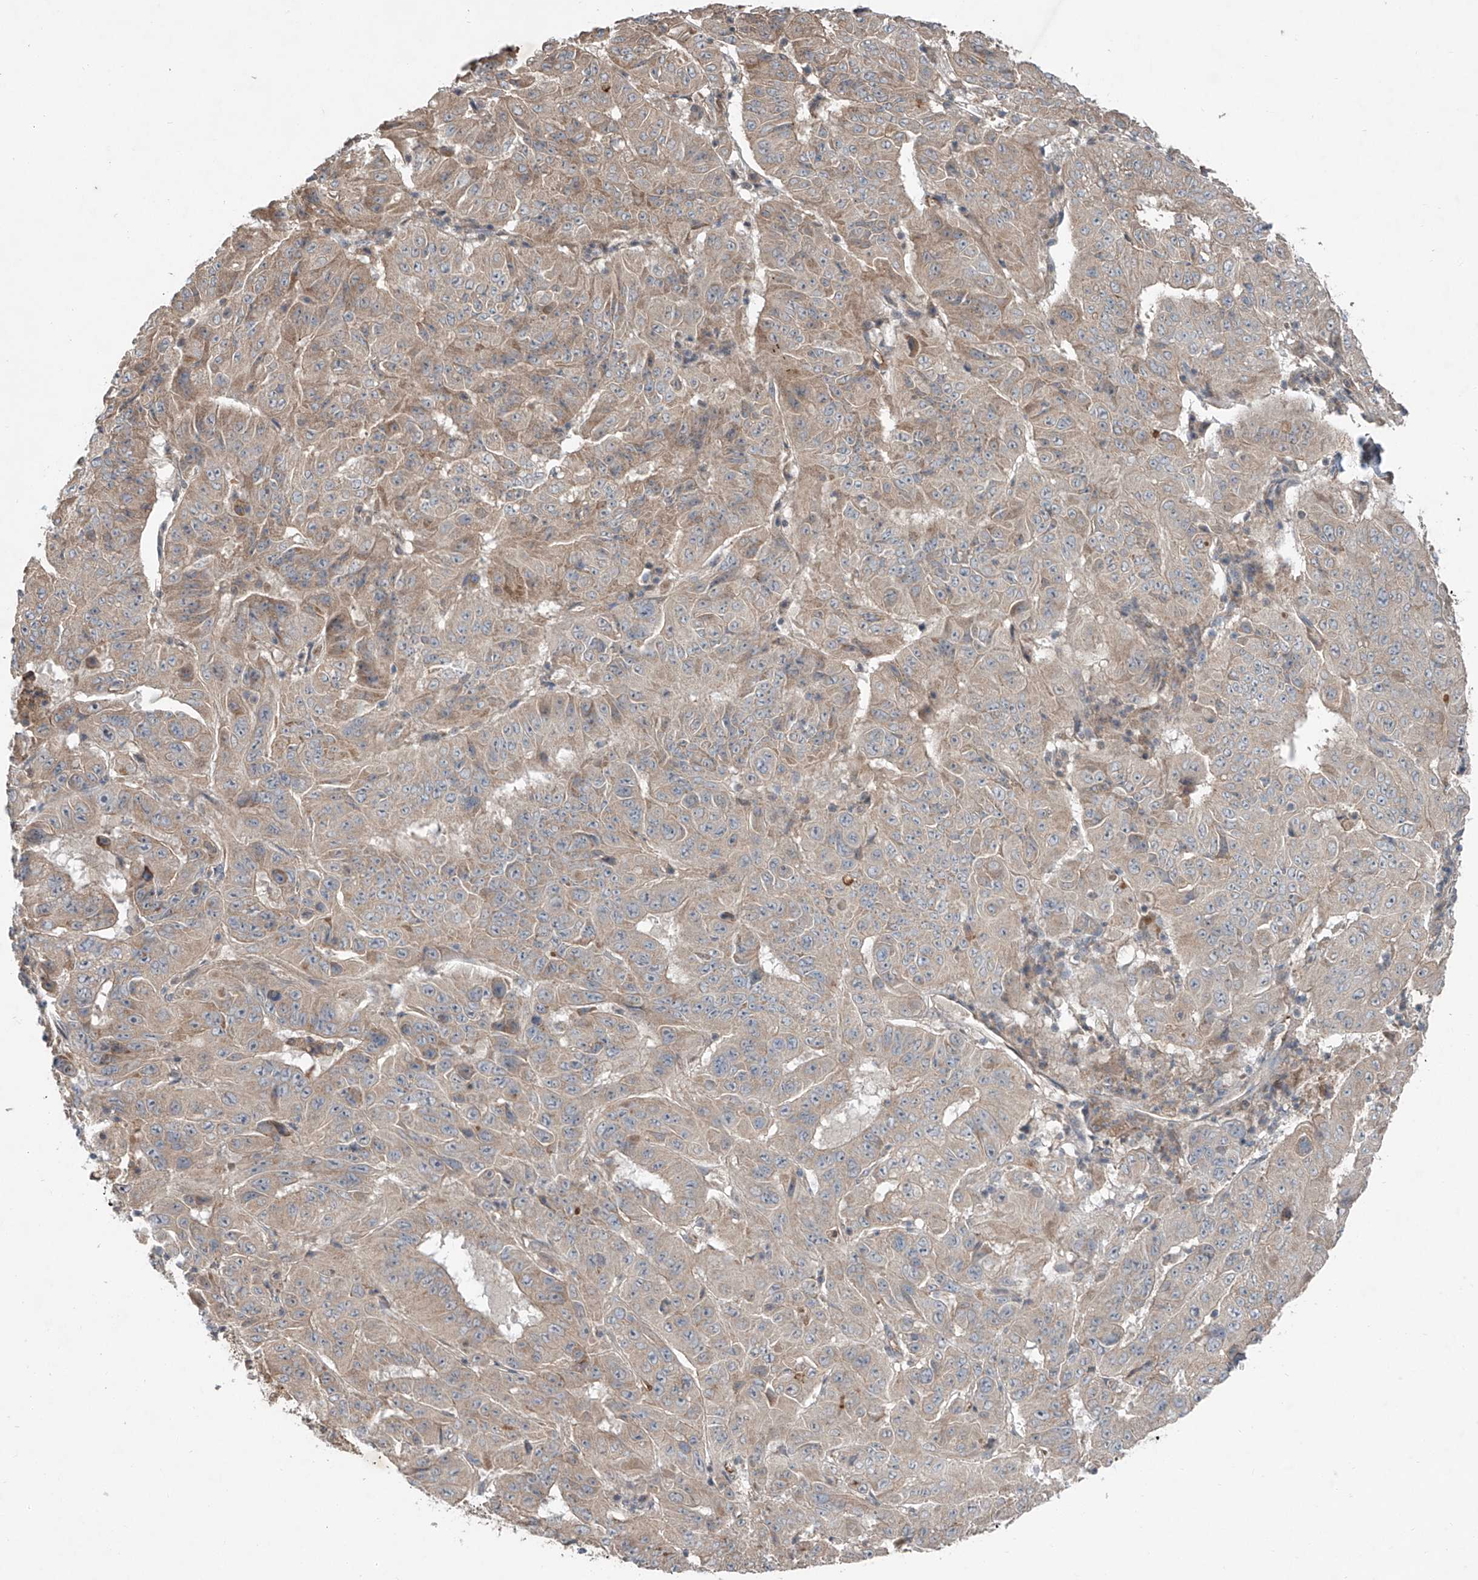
{"staining": {"intensity": "weak", "quantity": "25%-75%", "location": "cytoplasmic/membranous"}, "tissue": "pancreatic cancer", "cell_type": "Tumor cells", "image_type": "cancer", "snomed": [{"axis": "morphology", "description": "Adenocarcinoma, NOS"}, {"axis": "topography", "description": "Pancreas"}], "caption": "Weak cytoplasmic/membranous positivity is appreciated in approximately 25%-75% of tumor cells in pancreatic cancer (adenocarcinoma).", "gene": "ADAM23", "patient": {"sex": "male", "age": 63}}